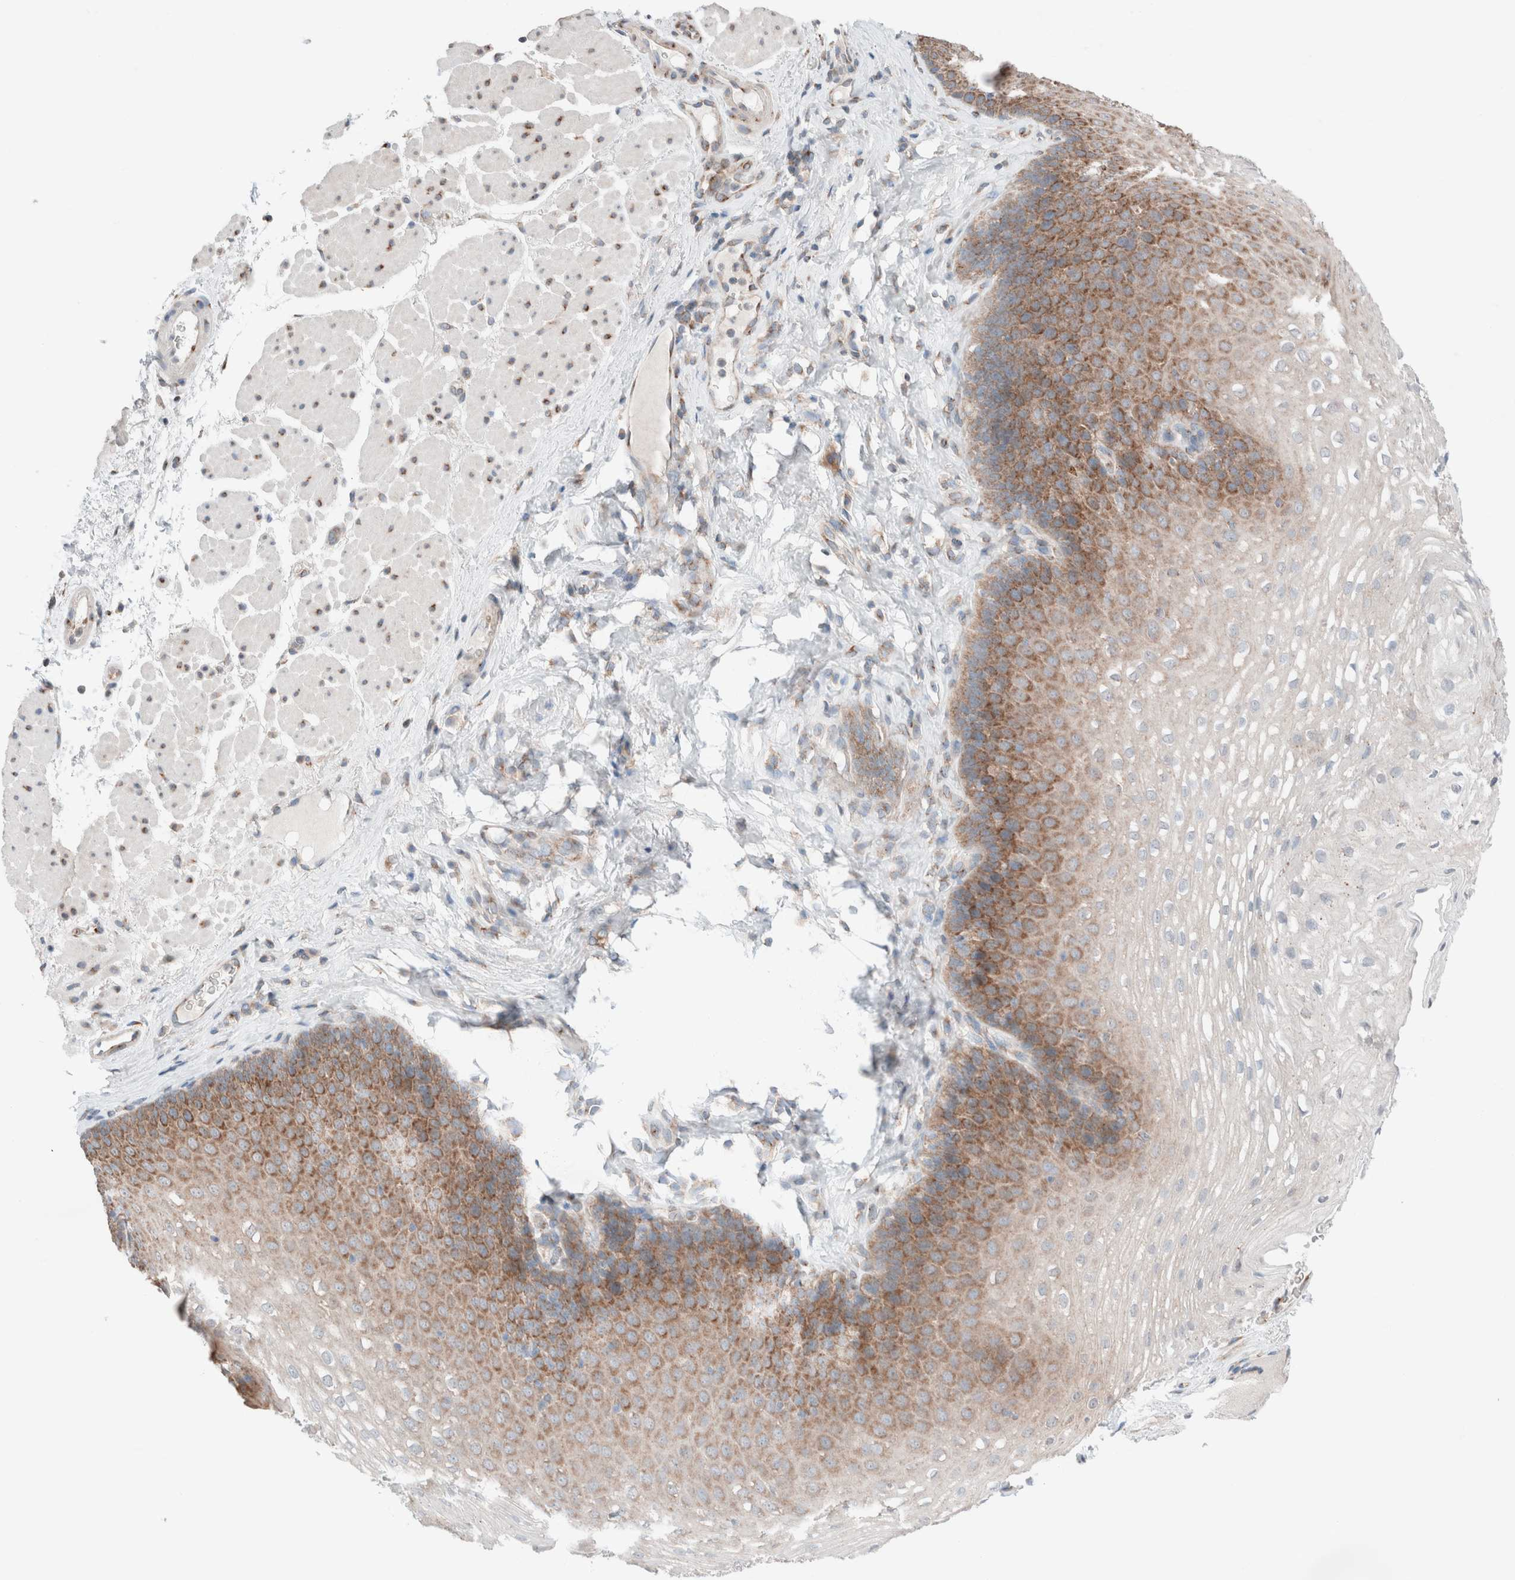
{"staining": {"intensity": "moderate", "quantity": "25%-75%", "location": "cytoplasmic/membranous"}, "tissue": "esophagus", "cell_type": "Squamous epithelial cells", "image_type": "normal", "snomed": [{"axis": "morphology", "description": "Normal tissue, NOS"}, {"axis": "topography", "description": "Esophagus"}], "caption": "DAB immunohistochemical staining of normal human esophagus displays moderate cytoplasmic/membranous protein staining in approximately 25%-75% of squamous epithelial cells. (DAB (3,3'-diaminobenzidine) = brown stain, brightfield microscopy at high magnification).", "gene": "CASC3", "patient": {"sex": "female", "age": 66}}